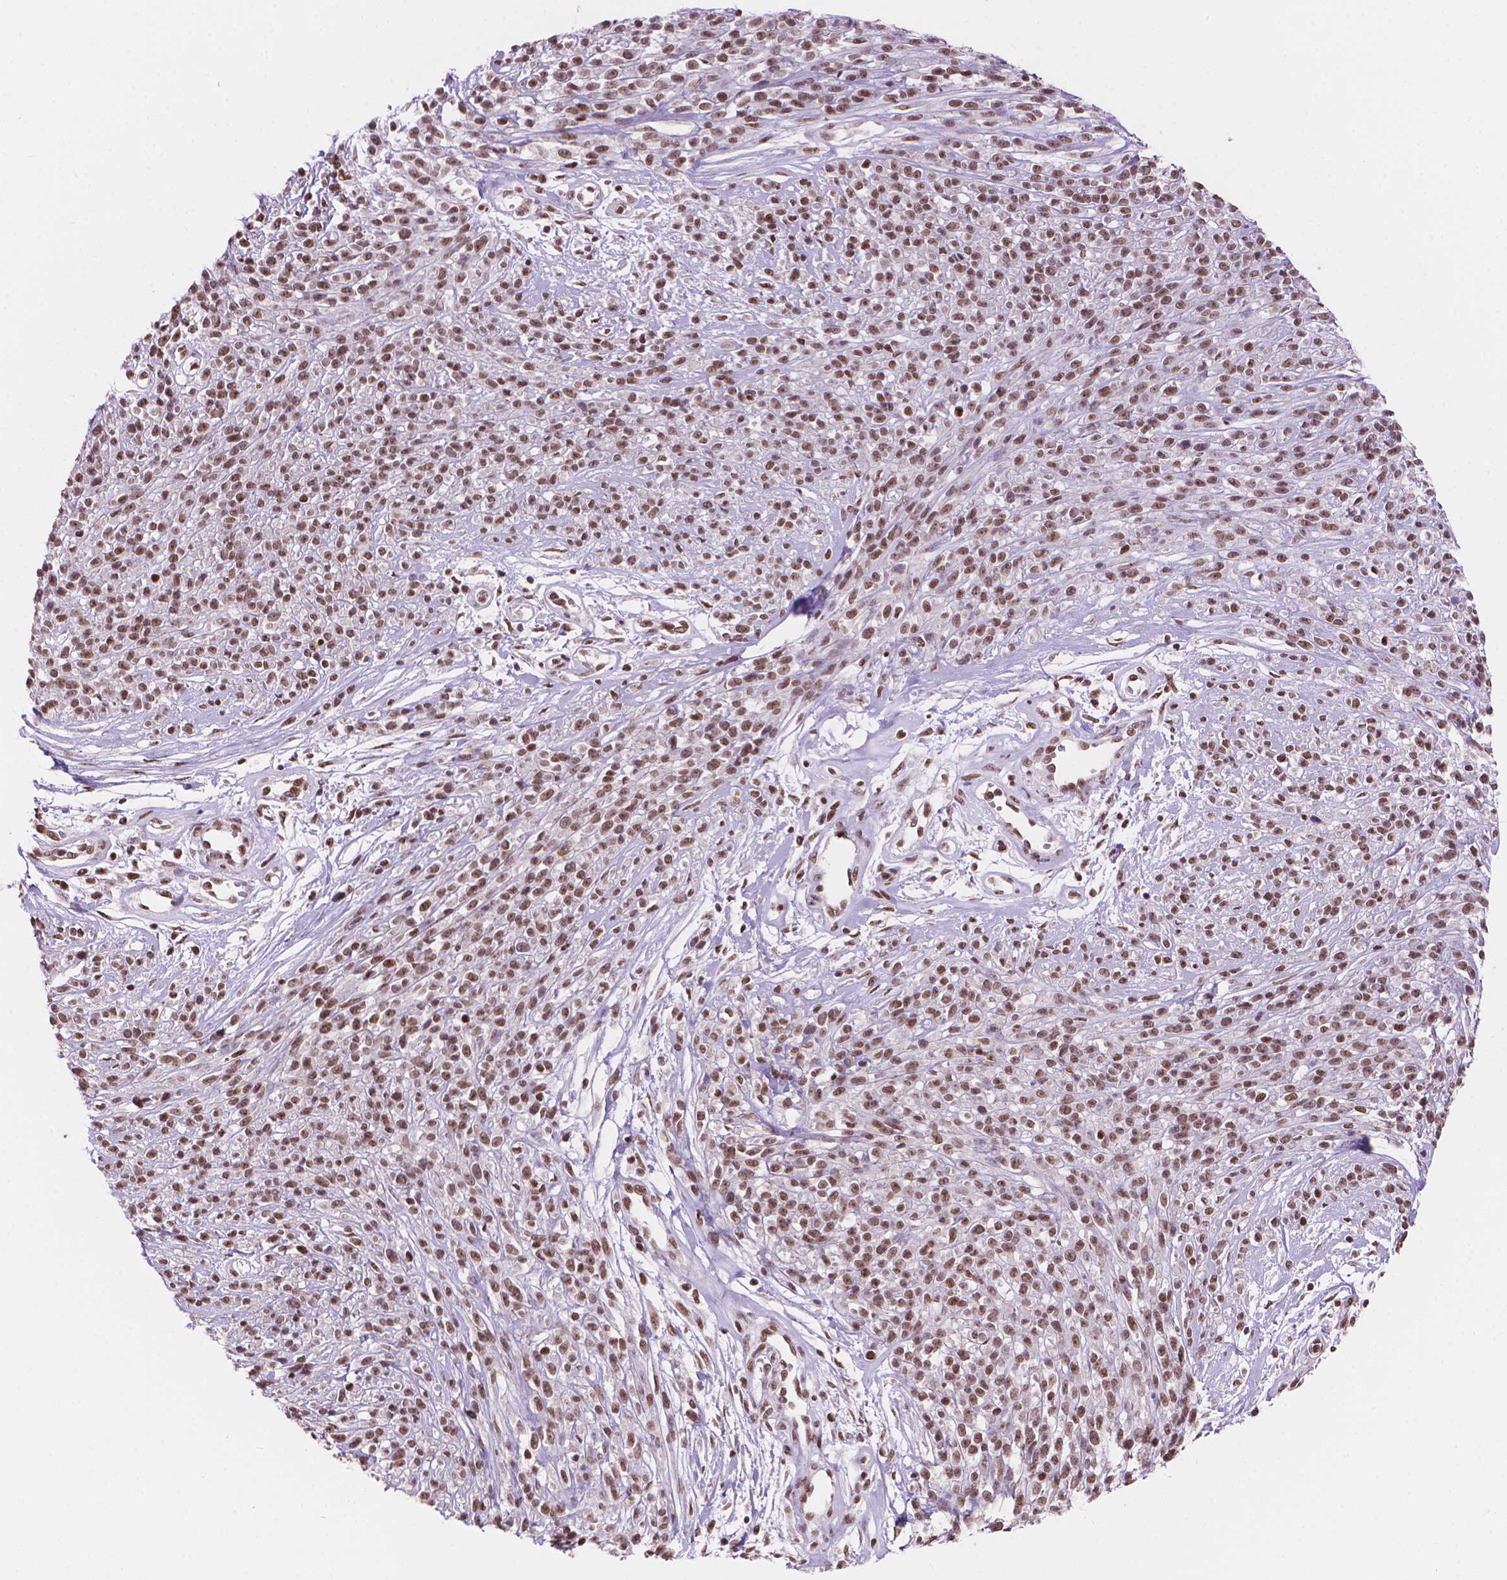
{"staining": {"intensity": "moderate", "quantity": ">75%", "location": "nuclear"}, "tissue": "melanoma", "cell_type": "Tumor cells", "image_type": "cancer", "snomed": [{"axis": "morphology", "description": "Malignant melanoma, NOS"}, {"axis": "topography", "description": "Skin"}, {"axis": "topography", "description": "Skin of trunk"}], "caption": "Immunohistochemistry of malignant melanoma shows medium levels of moderate nuclear expression in about >75% of tumor cells.", "gene": "UBN1", "patient": {"sex": "male", "age": 74}}